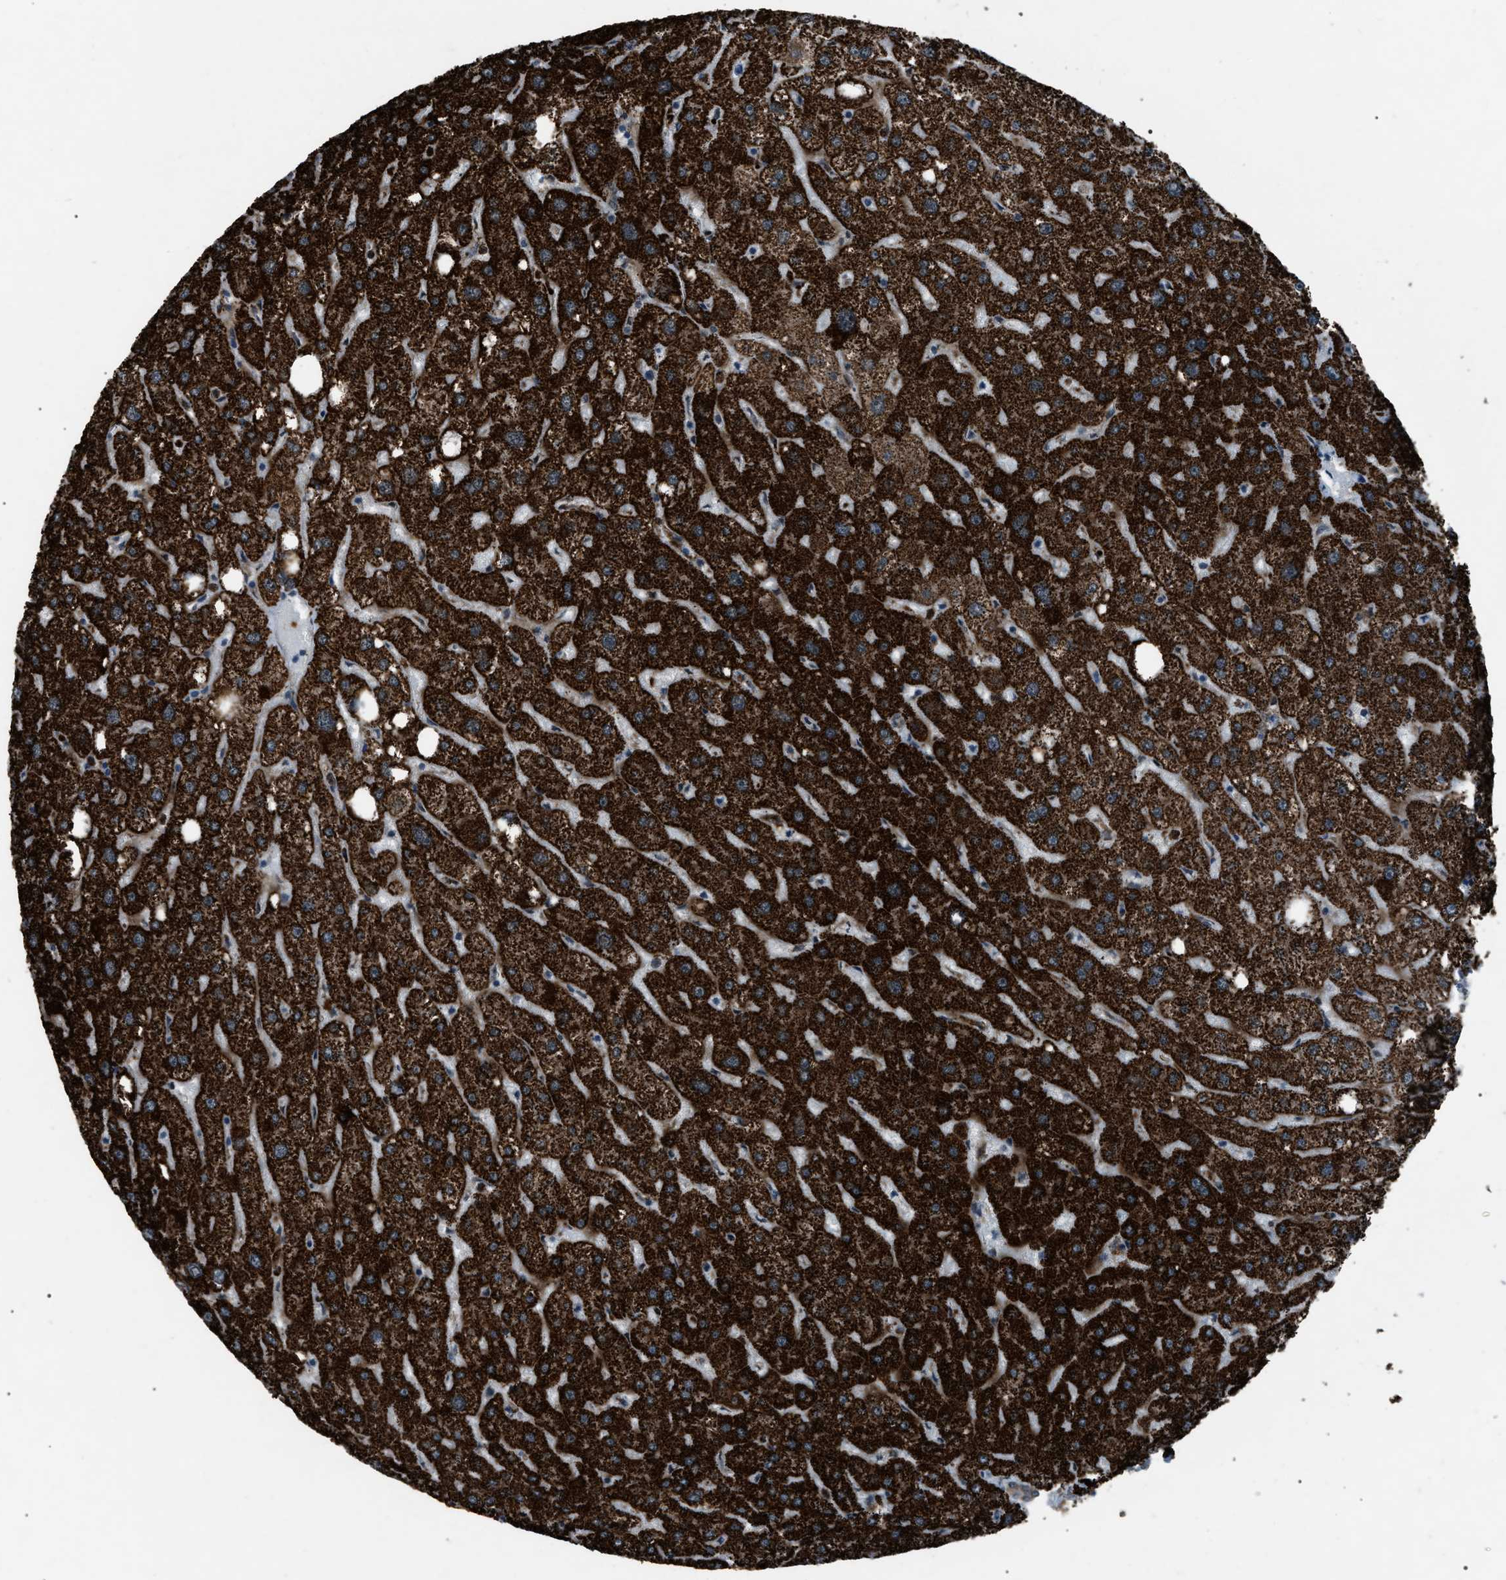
{"staining": {"intensity": "weak", "quantity": "25%-75%", "location": "cytoplasmic/membranous"}, "tissue": "liver", "cell_type": "Cholangiocytes", "image_type": "normal", "snomed": [{"axis": "morphology", "description": "Normal tissue, NOS"}, {"axis": "topography", "description": "Liver"}], "caption": "Liver stained with a brown dye displays weak cytoplasmic/membranous positive expression in approximately 25%-75% of cholangiocytes.", "gene": "ZFAND2A", "patient": {"sex": "male", "age": 73}}